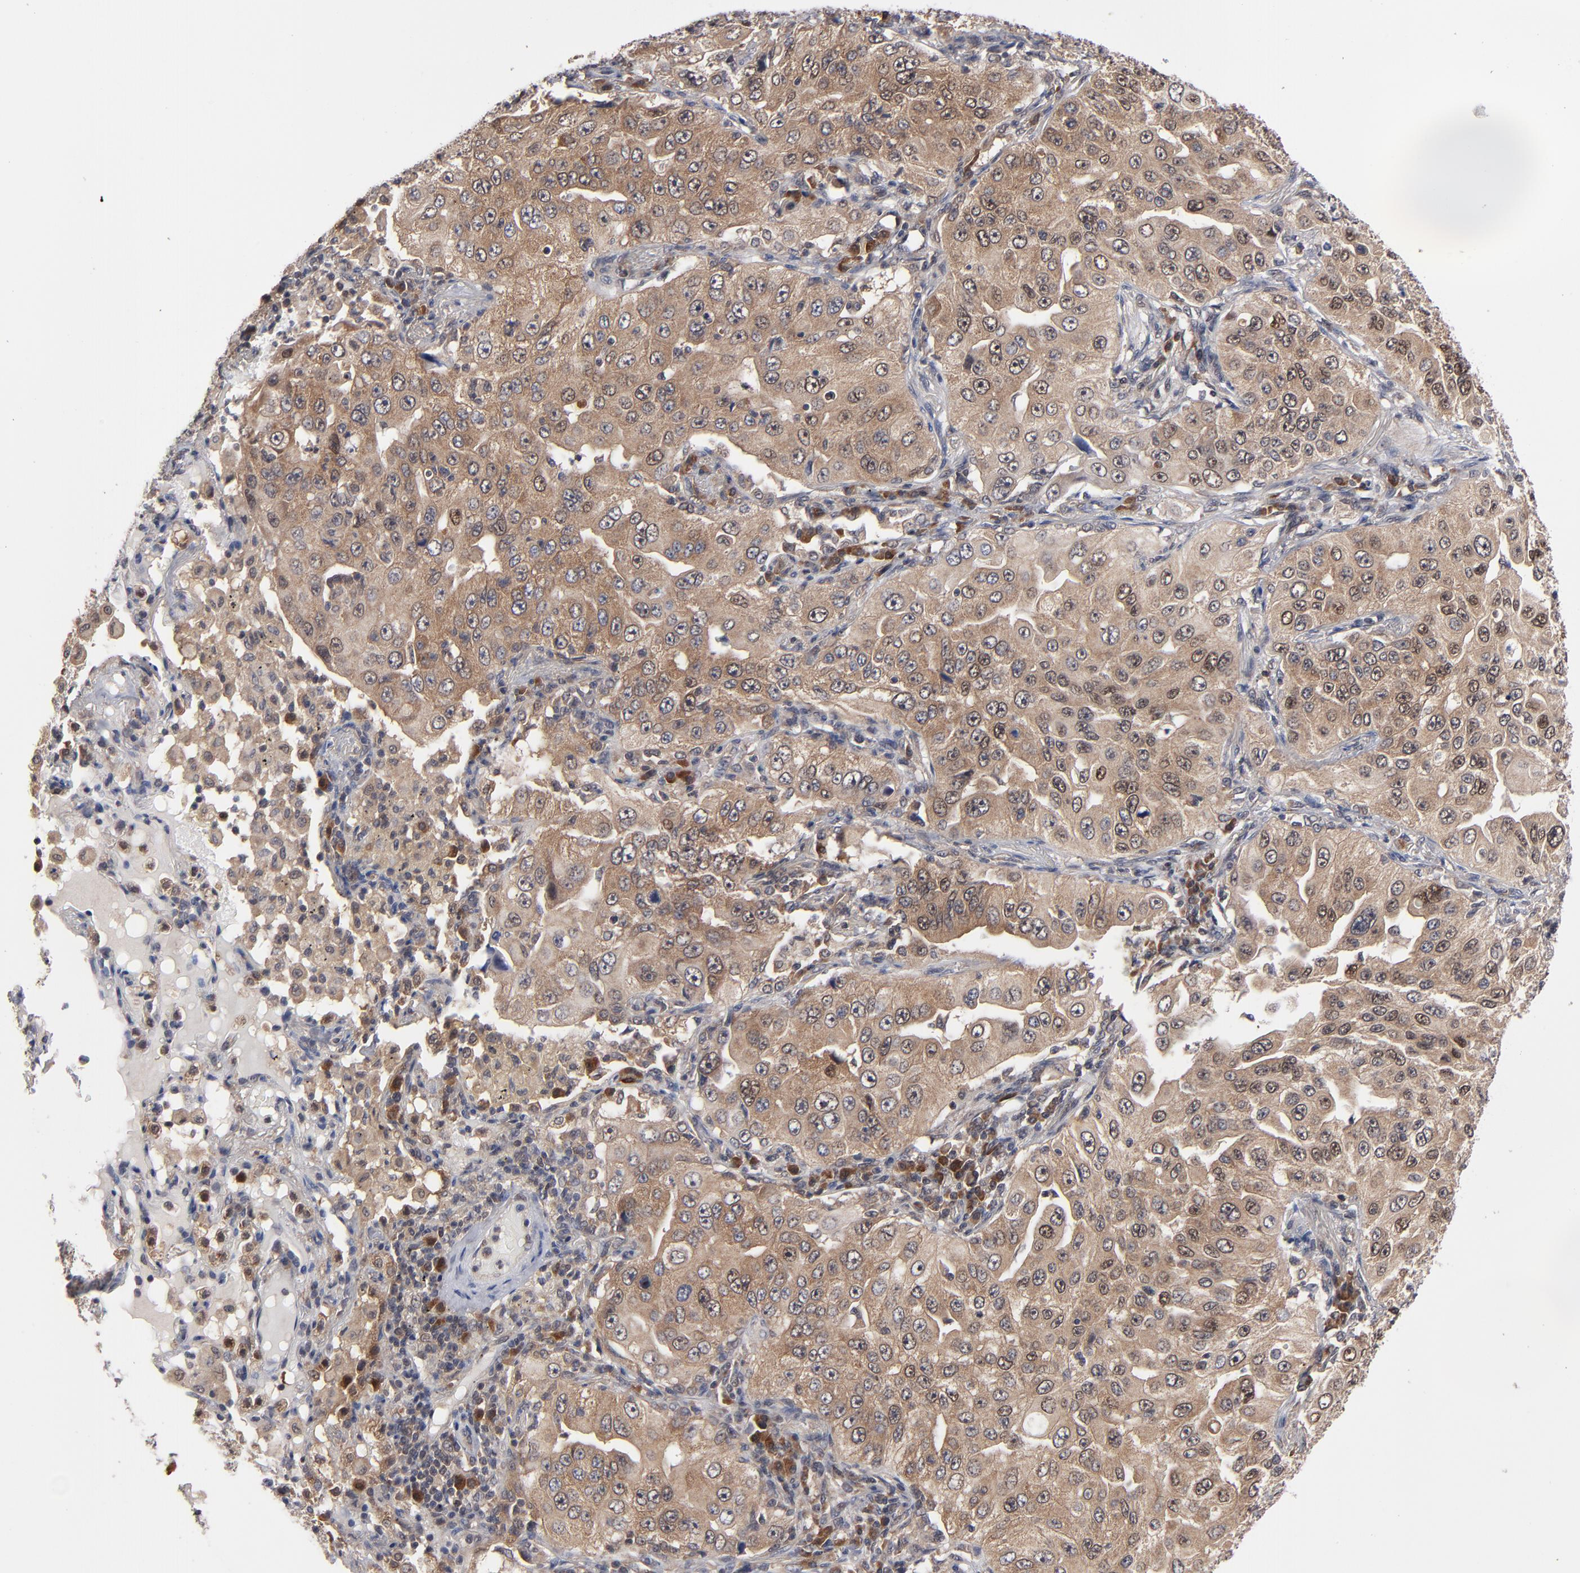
{"staining": {"intensity": "moderate", "quantity": ">75%", "location": "cytoplasmic/membranous"}, "tissue": "lung cancer", "cell_type": "Tumor cells", "image_type": "cancer", "snomed": [{"axis": "morphology", "description": "Adenocarcinoma, NOS"}, {"axis": "topography", "description": "Lung"}], "caption": "The histopathology image reveals immunohistochemical staining of lung cancer (adenocarcinoma). There is moderate cytoplasmic/membranous expression is present in about >75% of tumor cells. The staining was performed using DAB (3,3'-diaminobenzidine), with brown indicating positive protein expression. Nuclei are stained blue with hematoxylin.", "gene": "ALG13", "patient": {"sex": "male", "age": 84}}